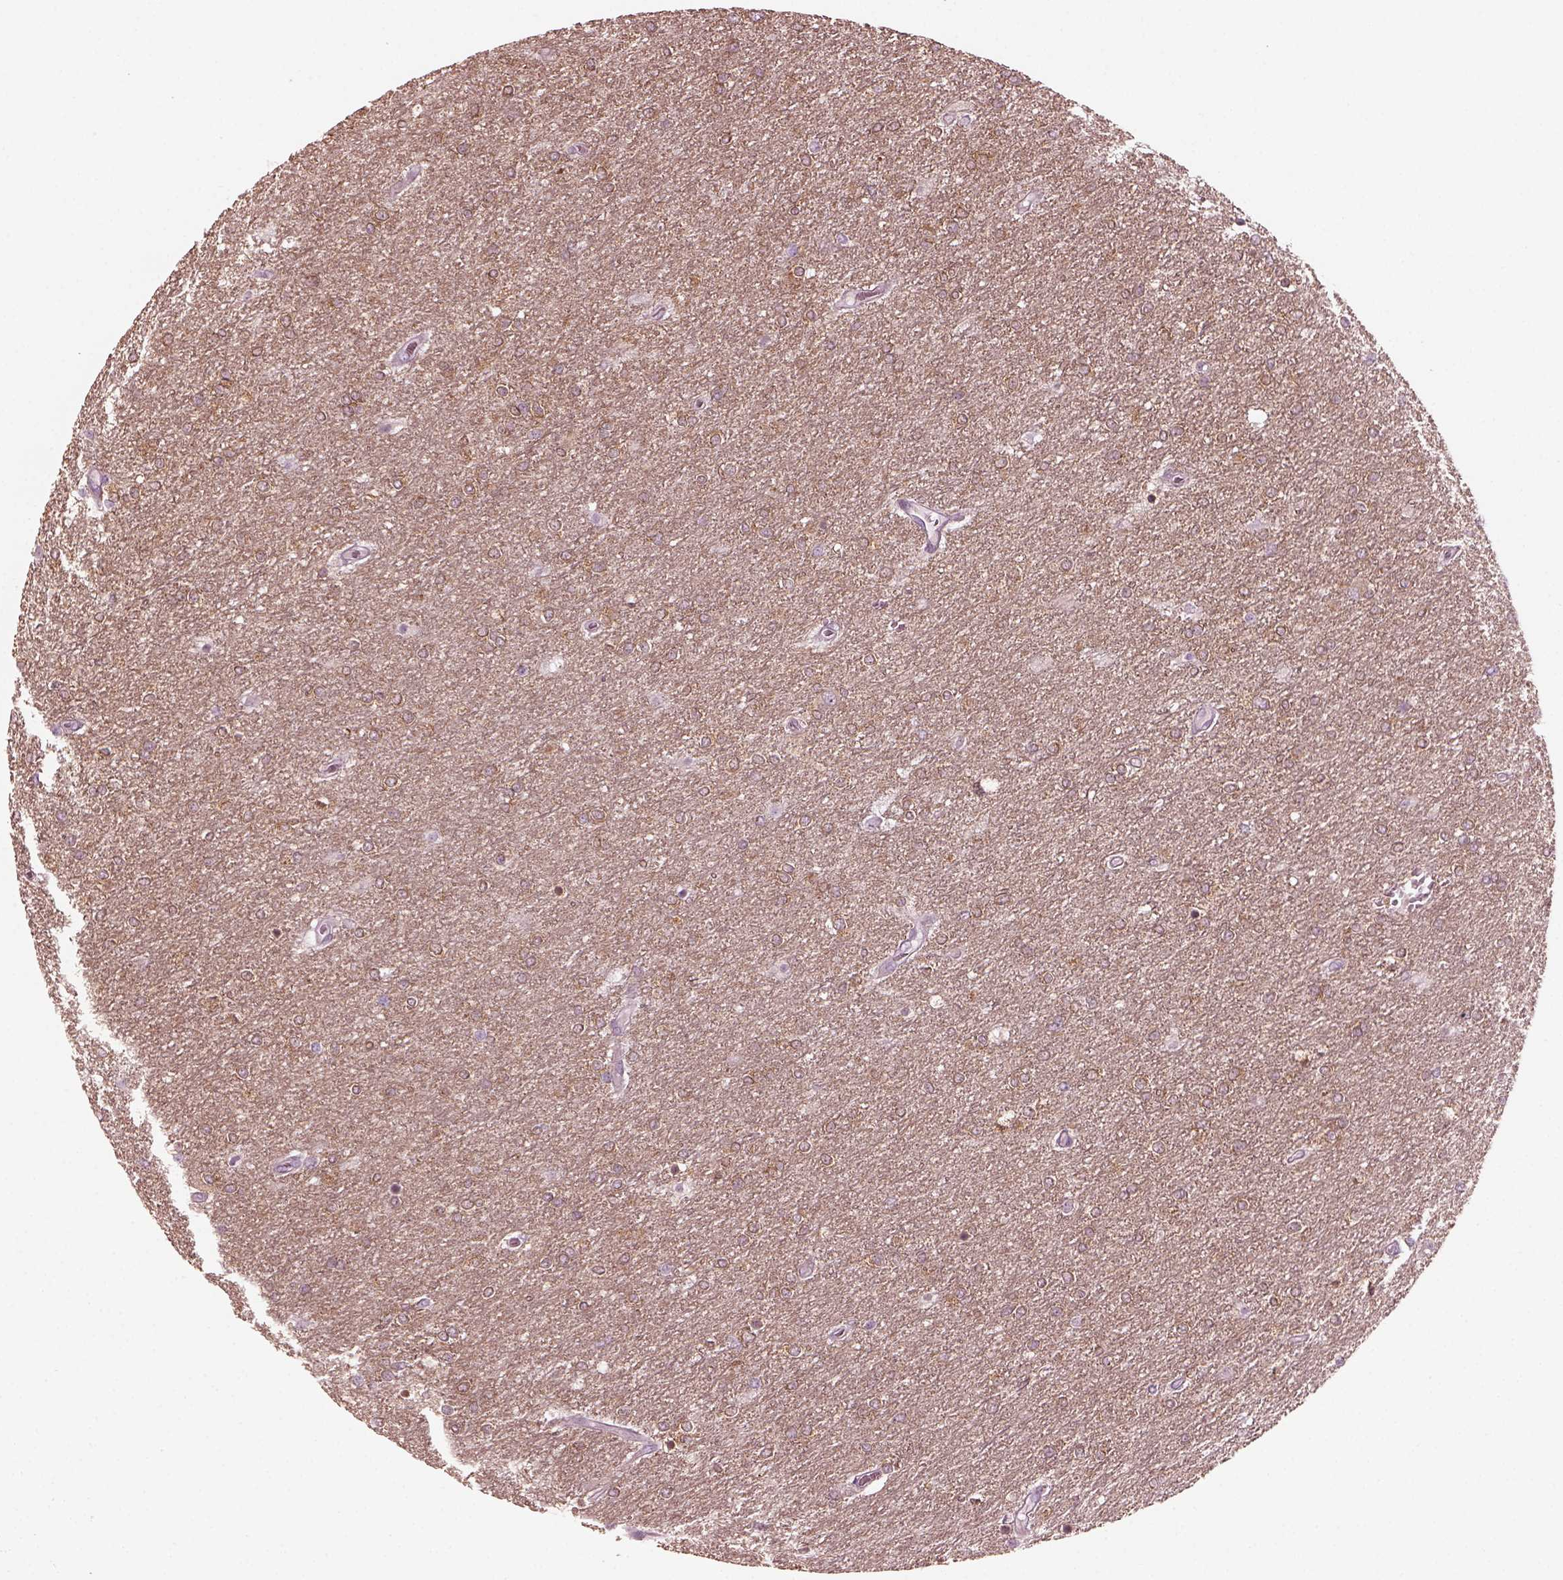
{"staining": {"intensity": "moderate", "quantity": ">75%", "location": "cytoplasmic/membranous"}, "tissue": "glioma", "cell_type": "Tumor cells", "image_type": "cancer", "snomed": [{"axis": "morphology", "description": "Glioma, malignant, High grade"}, {"axis": "topography", "description": "Brain"}], "caption": "A high-resolution histopathology image shows IHC staining of malignant high-grade glioma, which shows moderate cytoplasmic/membranous positivity in about >75% of tumor cells.", "gene": "GRM6", "patient": {"sex": "female", "age": 61}}